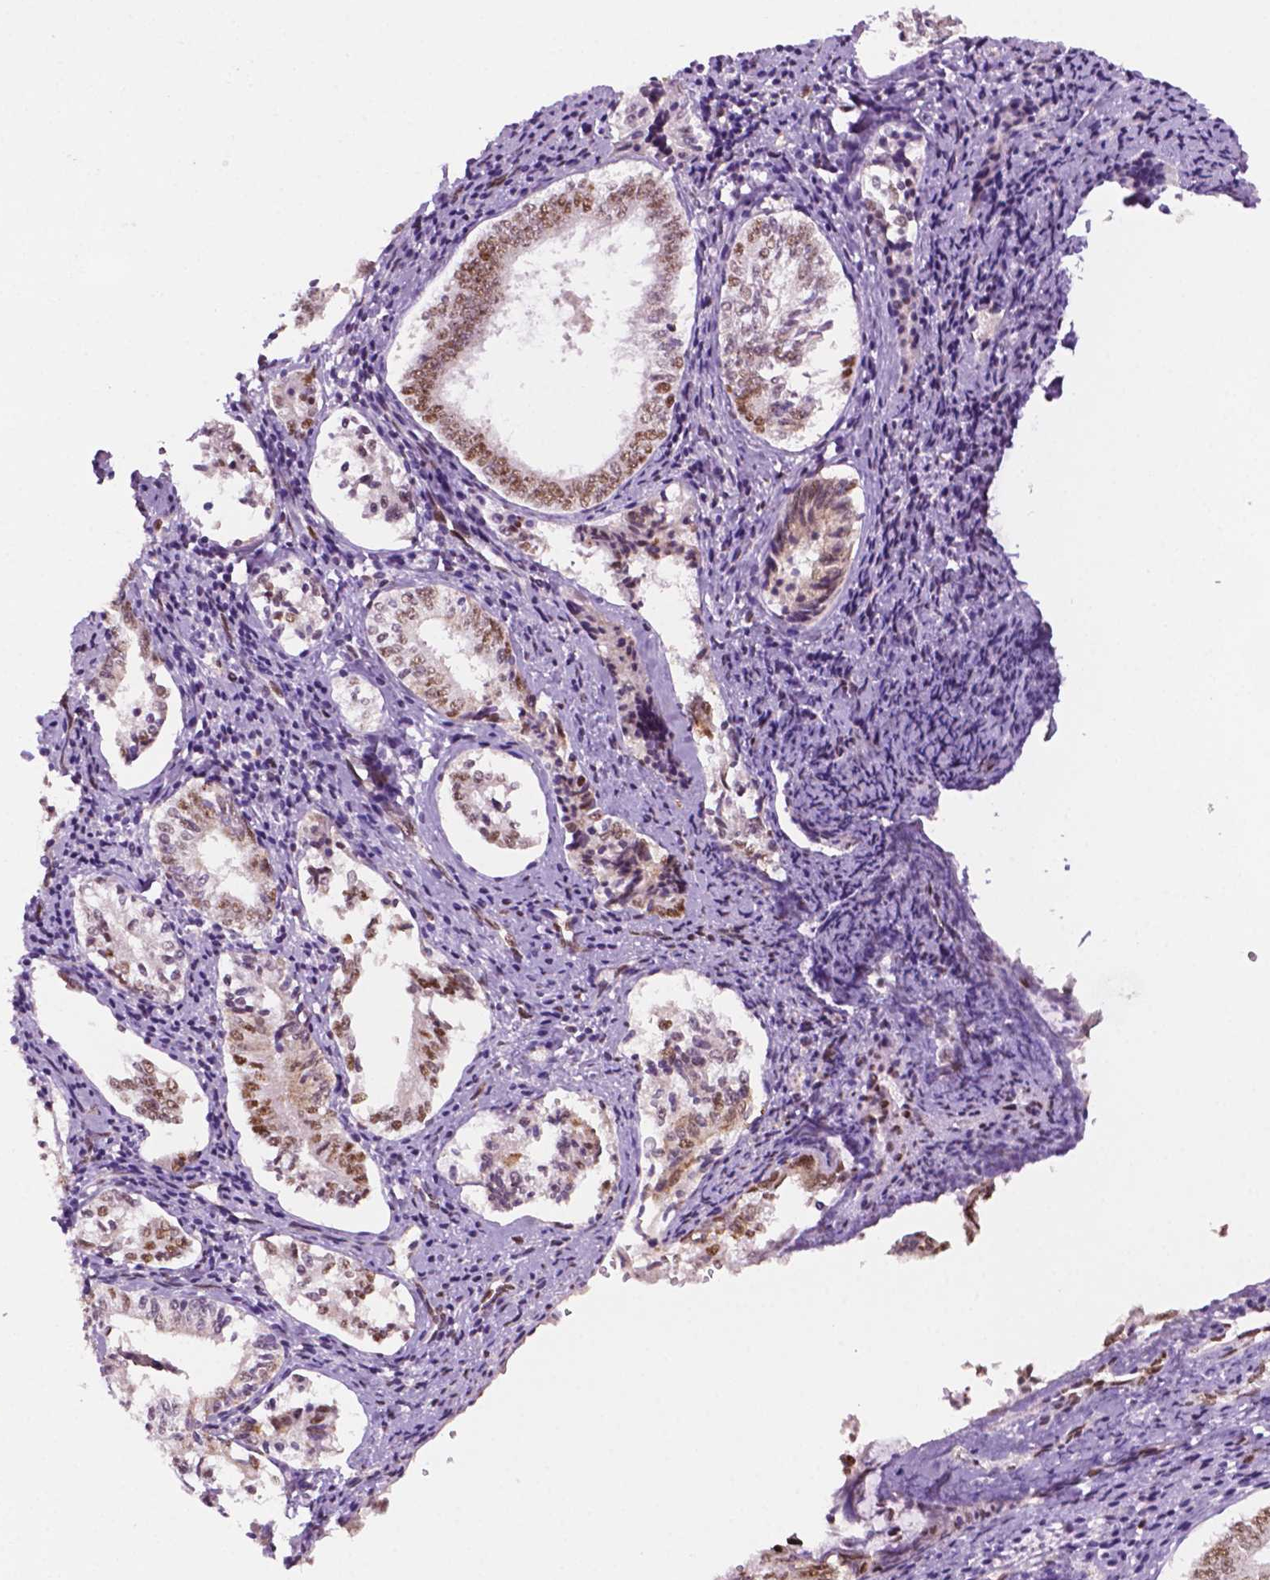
{"staining": {"intensity": "moderate", "quantity": "<25%", "location": "nuclear"}, "tissue": "cervical cancer", "cell_type": "Tumor cells", "image_type": "cancer", "snomed": [{"axis": "morphology", "description": "Squamous cell carcinoma, NOS"}, {"axis": "topography", "description": "Cervix"}], "caption": "Squamous cell carcinoma (cervical) stained with a brown dye reveals moderate nuclear positive expression in about <25% of tumor cells.", "gene": "MLH1", "patient": {"sex": "female", "age": 59}}